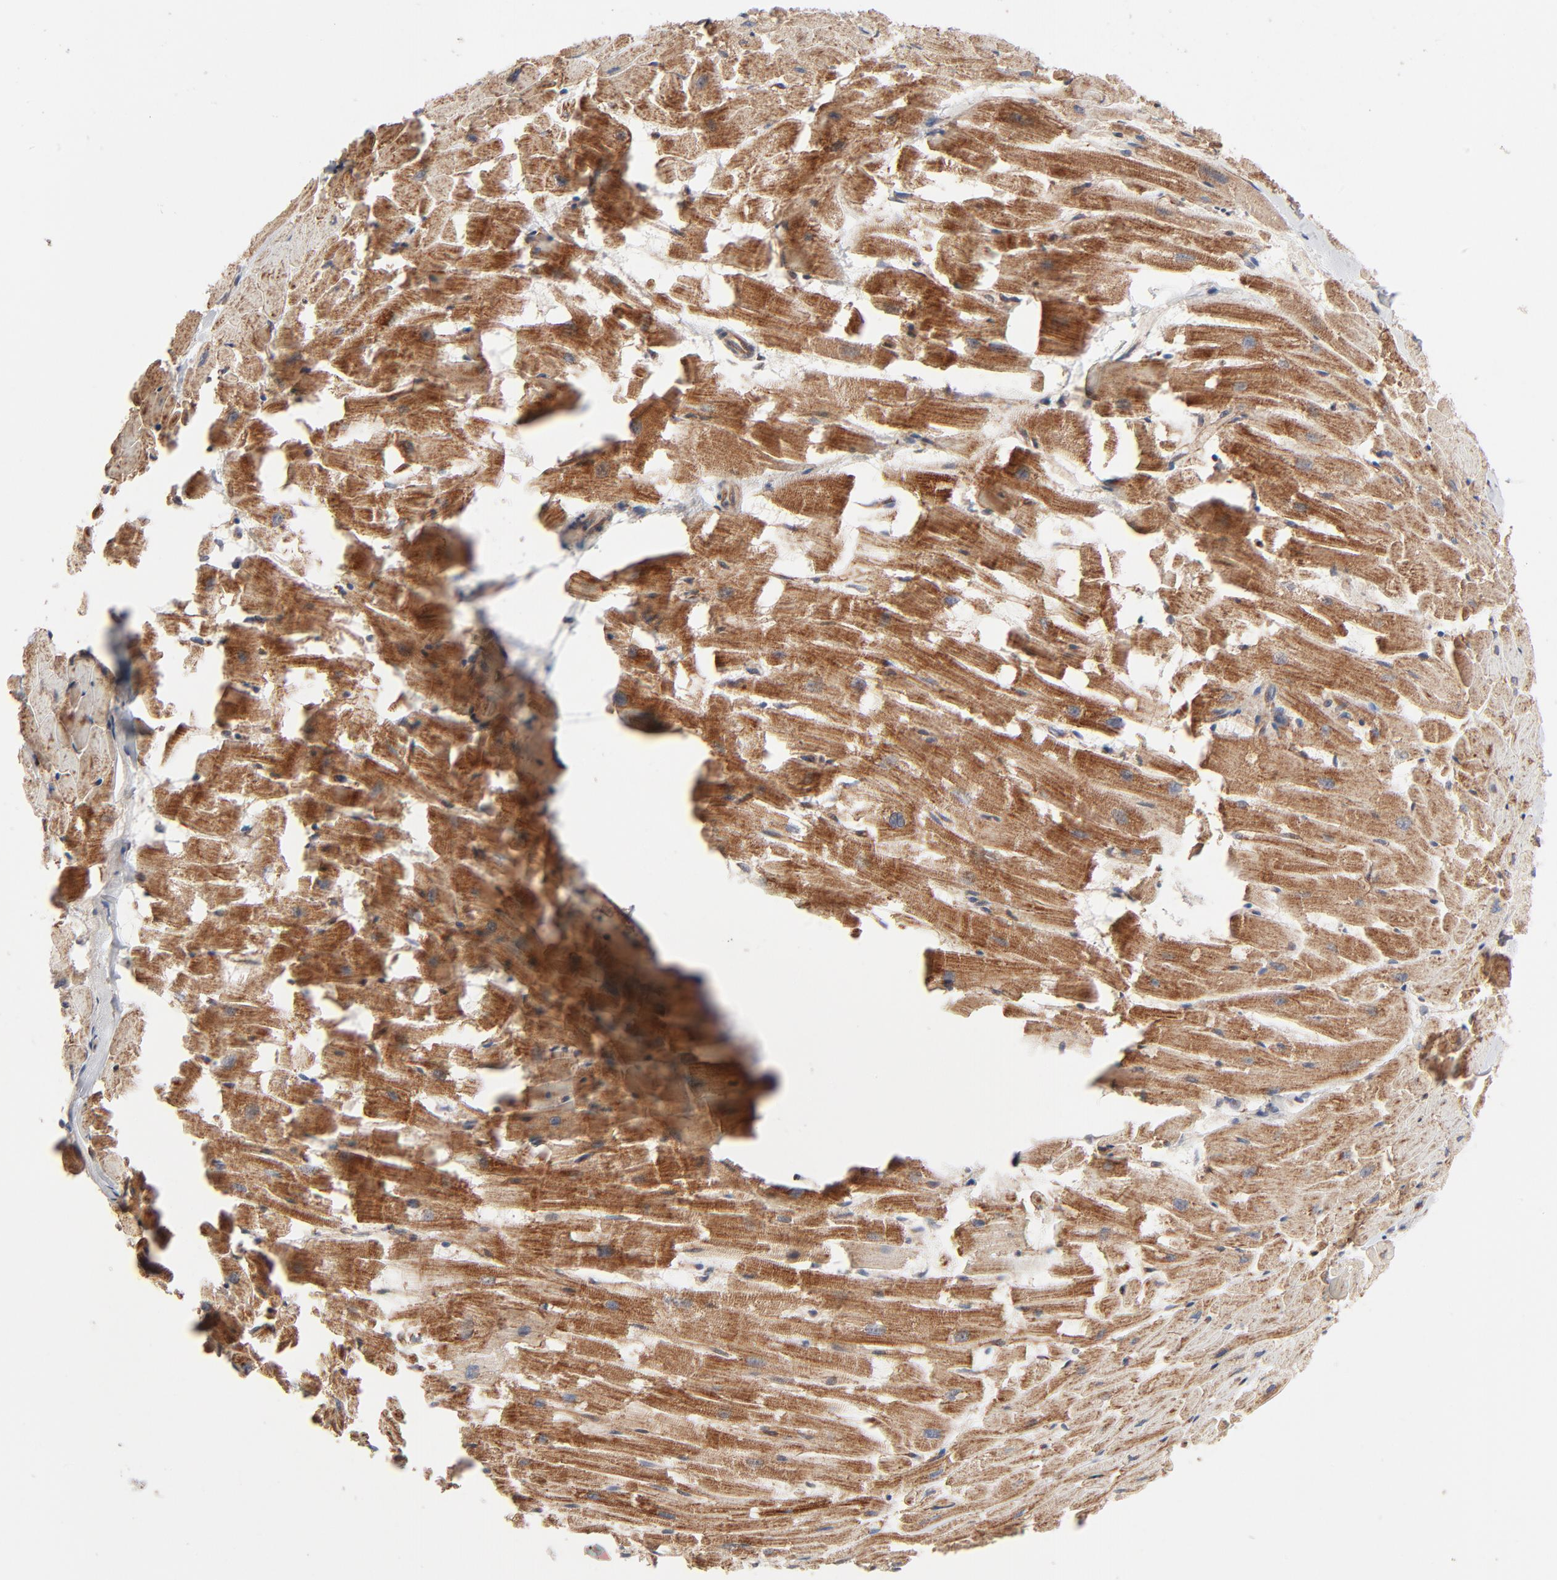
{"staining": {"intensity": "strong", "quantity": ">75%", "location": "cytoplasmic/membranous"}, "tissue": "heart muscle", "cell_type": "Cardiomyocytes", "image_type": "normal", "snomed": [{"axis": "morphology", "description": "Normal tissue, NOS"}, {"axis": "topography", "description": "Heart"}], "caption": "A high amount of strong cytoplasmic/membranous positivity is identified in approximately >75% of cardiomyocytes in unremarkable heart muscle.", "gene": "ABLIM3", "patient": {"sex": "female", "age": 19}}